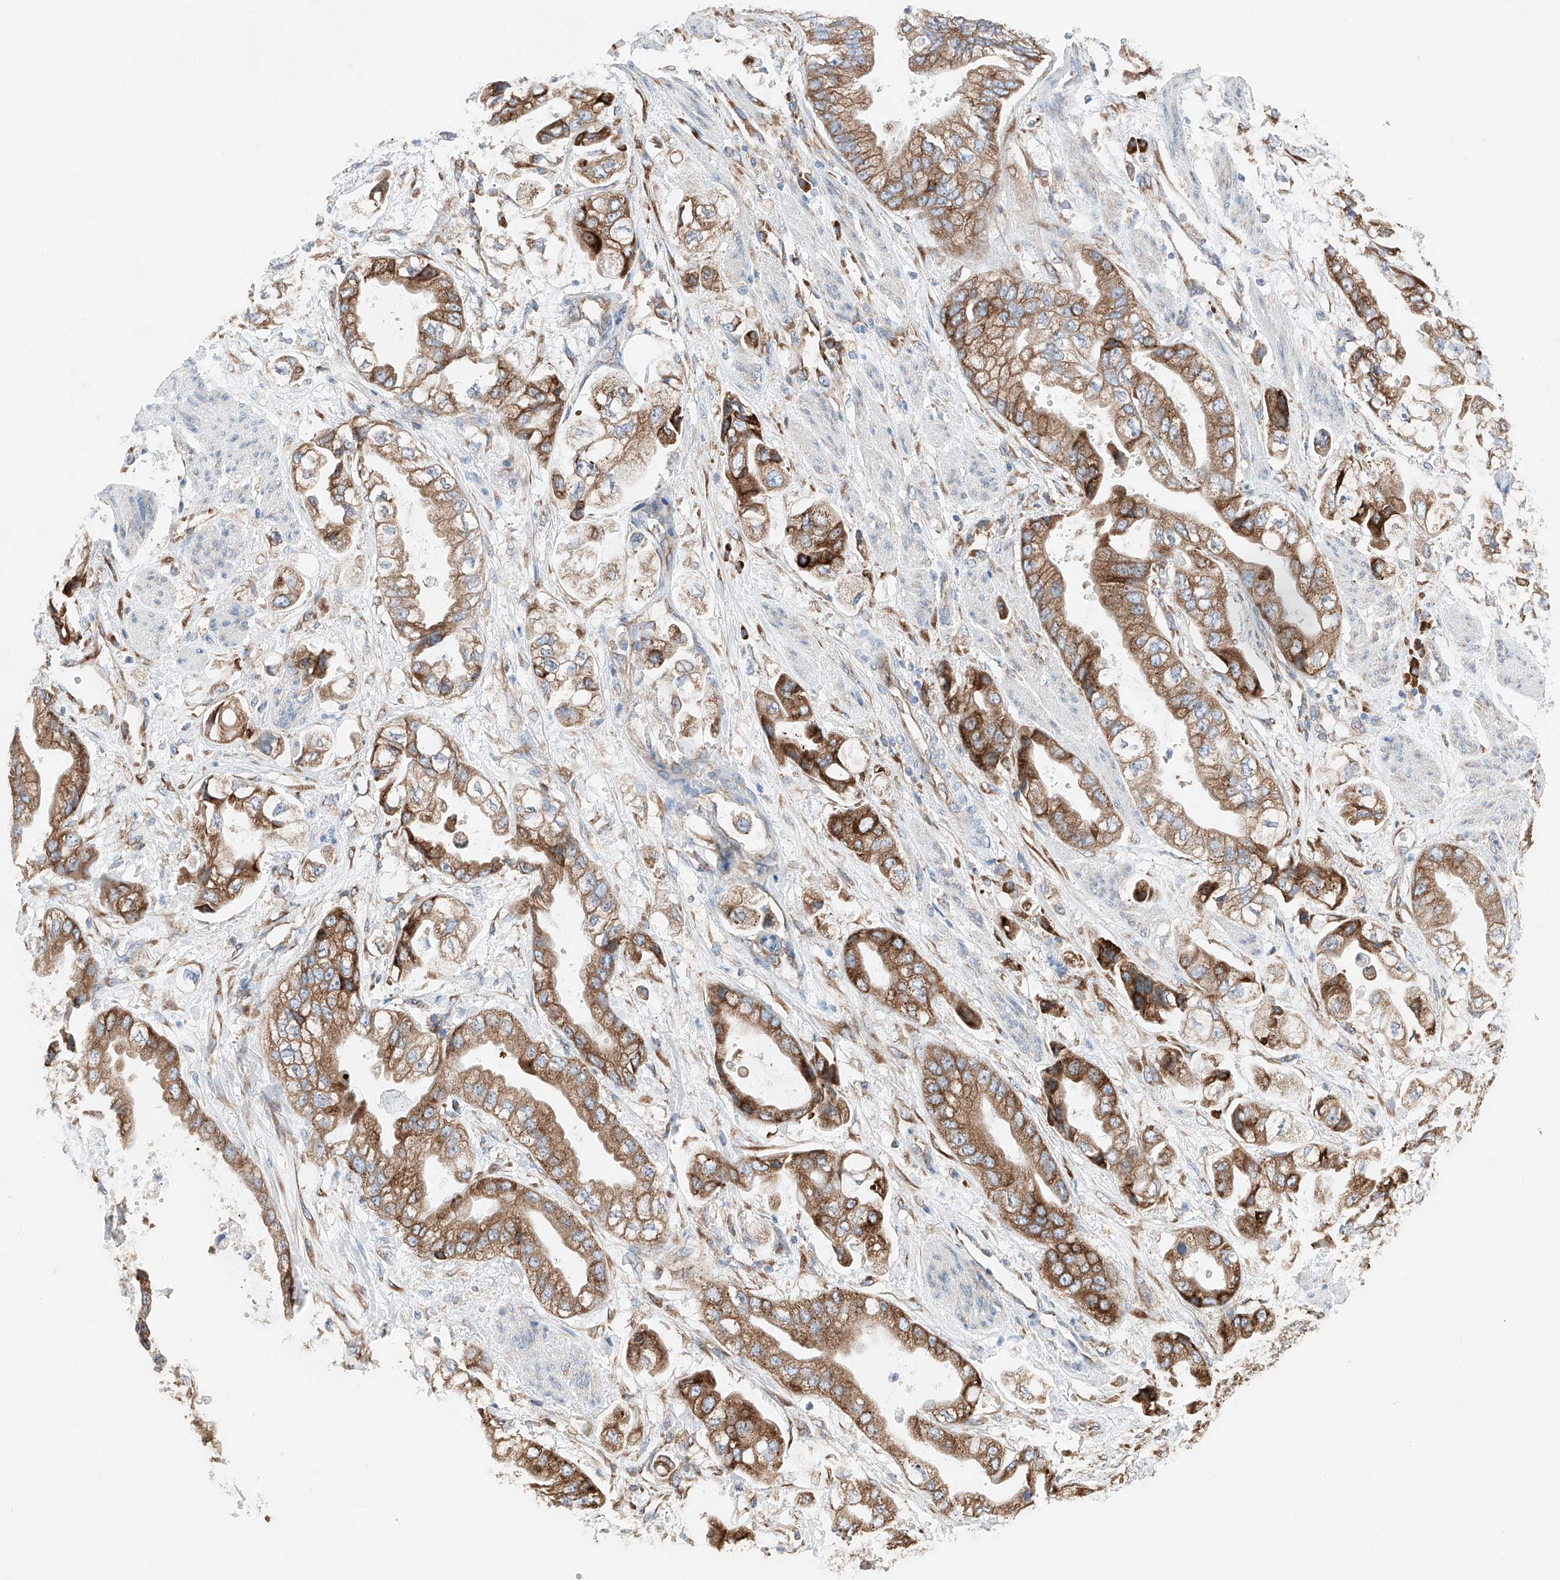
{"staining": {"intensity": "moderate", "quantity": ">75%", "location": "cytoplasmic/membranous"}, "tissue": "stomach cancer", "cell_type": "Tumor cells", "image_type": "cancer", "snomed": [{"axis": "morphology", "description": "Adenocarcinoma, NOS"}, {"axis": "topography", "description": "Stomach"}], "caption": "Immunohistochemical staining of stomach cancer reveals moderate cytoplasmic/membranous protein positivity in approximately >75% of tumor cells.", "gene": "CRELD1", "patient": {"sex": "male", "age": 62}}